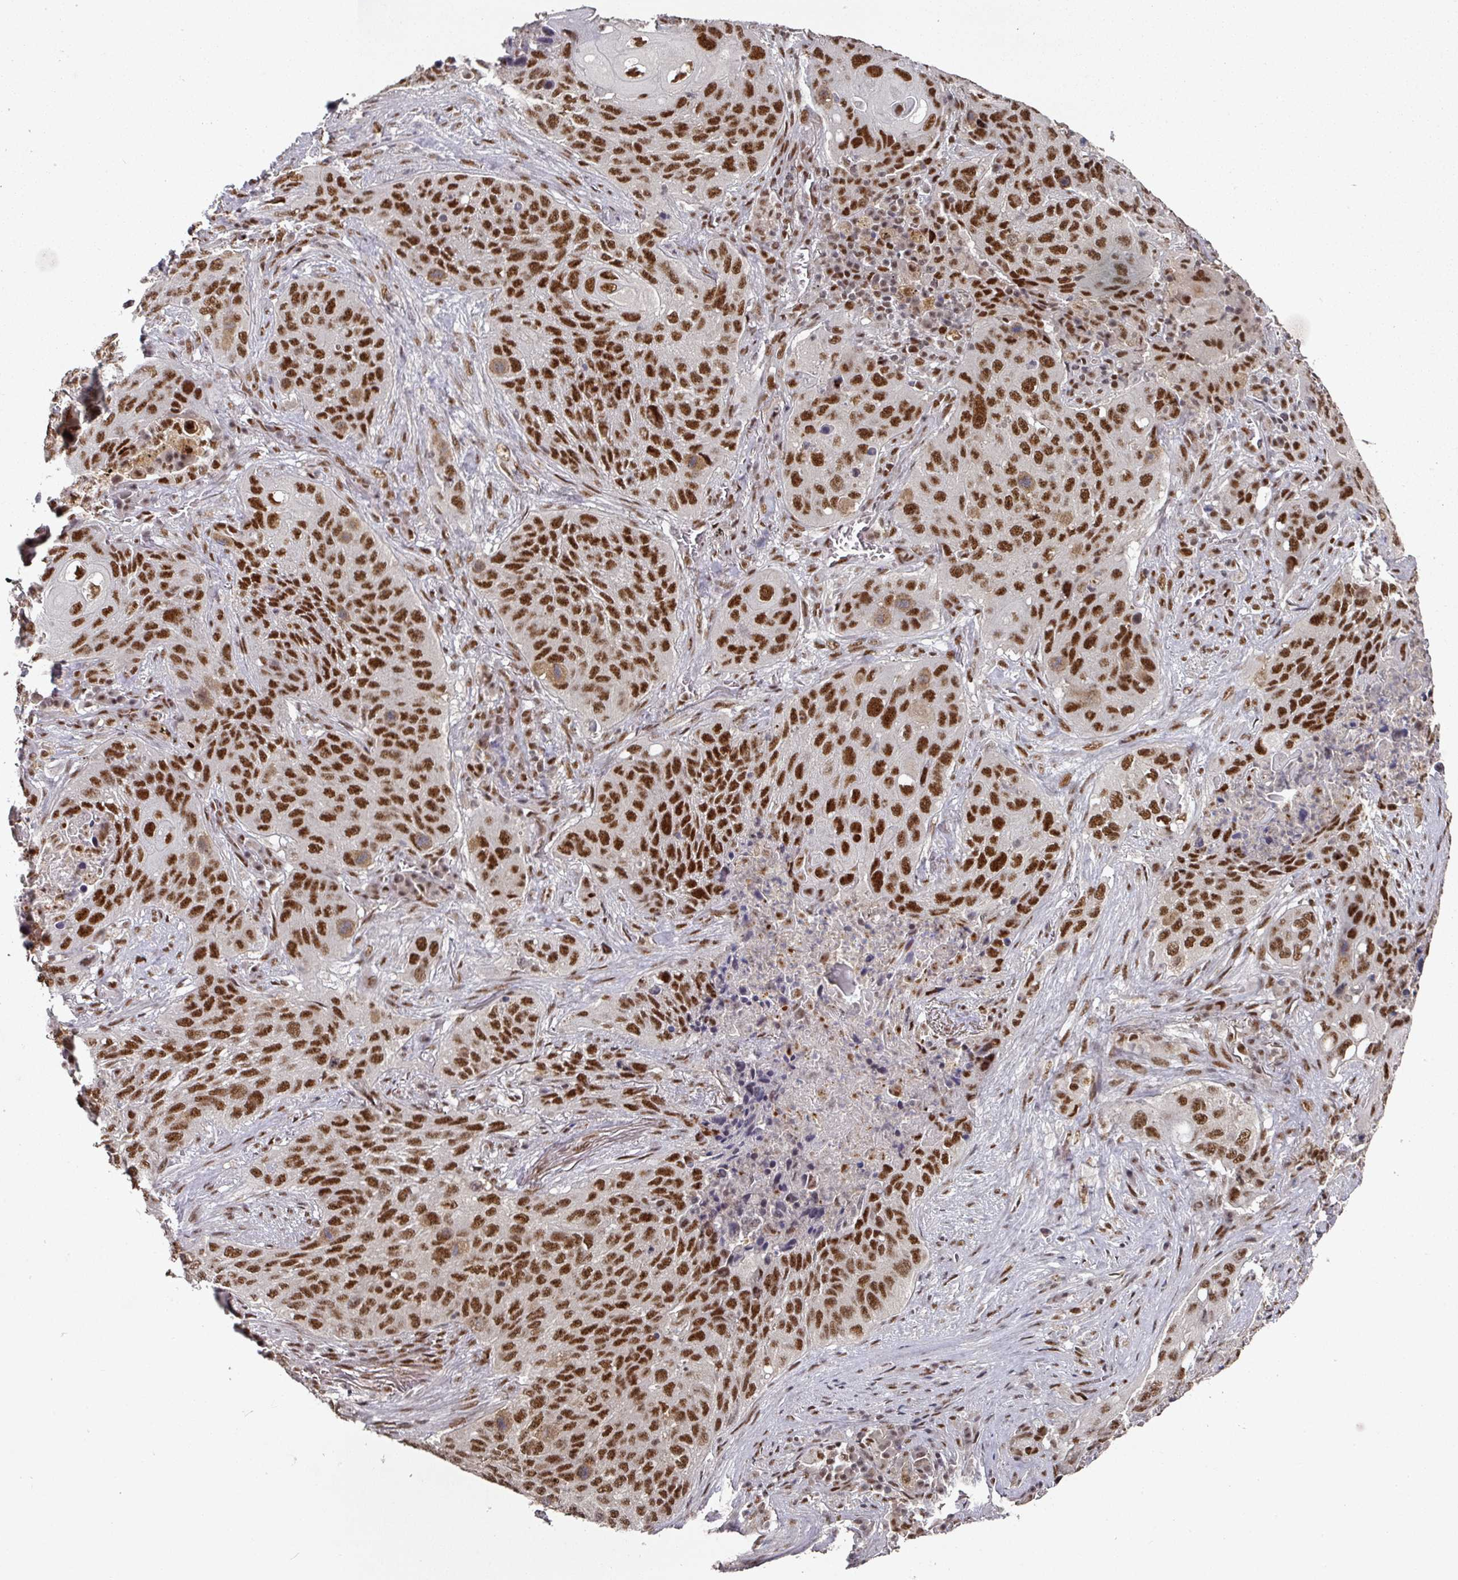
{"staining": {"intensity": "strong", "quantity": ">75%", "location": "nuclear"}, "tissue": "lung cancer", "cell_type": "Tumor cells", "image_type": "cancer", "snomed": [{"axis": "morphology", "description": "Squamous cell carcinoma, NOS"}, {"axis": "topography", "description": "Lung"}], "caption": "Brown immunohistochemical staining in human squamous cell carcinoma (lung) shows strong nuclear staining in approximately >75% of tumor cells.", "gene": "MEPCE", "patient": {"sex": "female", "age": 63}}